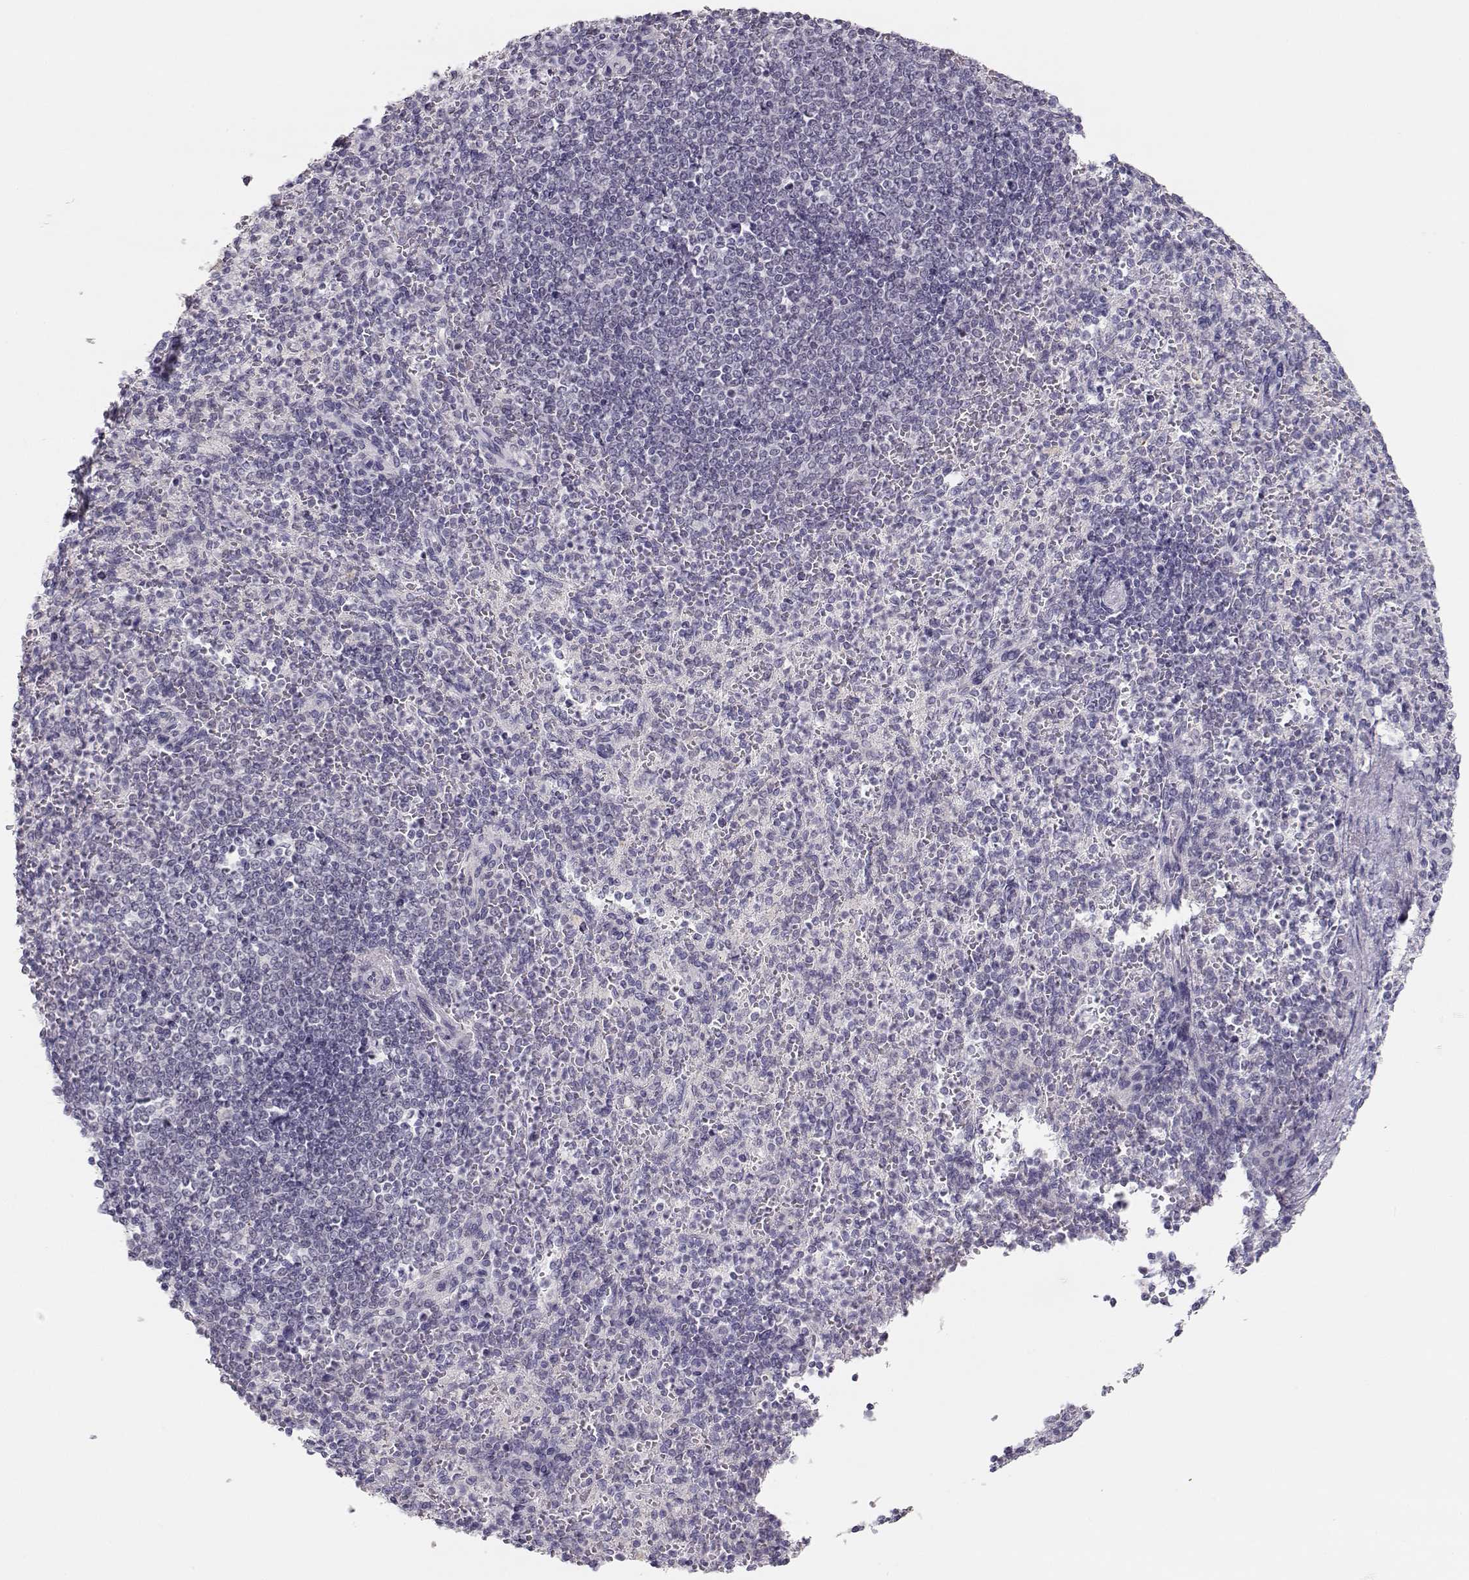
{"staining": {"intensity": "negative", "quantity": "none", "location": "none"}, "tissue": "spleen", "cell_type": "Cells in red pulp", "image_type": "normal", "snomed": [{"axis": "morphology", "description": "Normal tissue, NOS"}, {"axis": "topography", "description": "Spleen"}], "caption": "Immunohistochemical staining of unremarkable human spleen exhibits no significant positivity in cells in red pulp.", "gene": "IMPG1", "patient": {"sex": "female", "age": 74}}